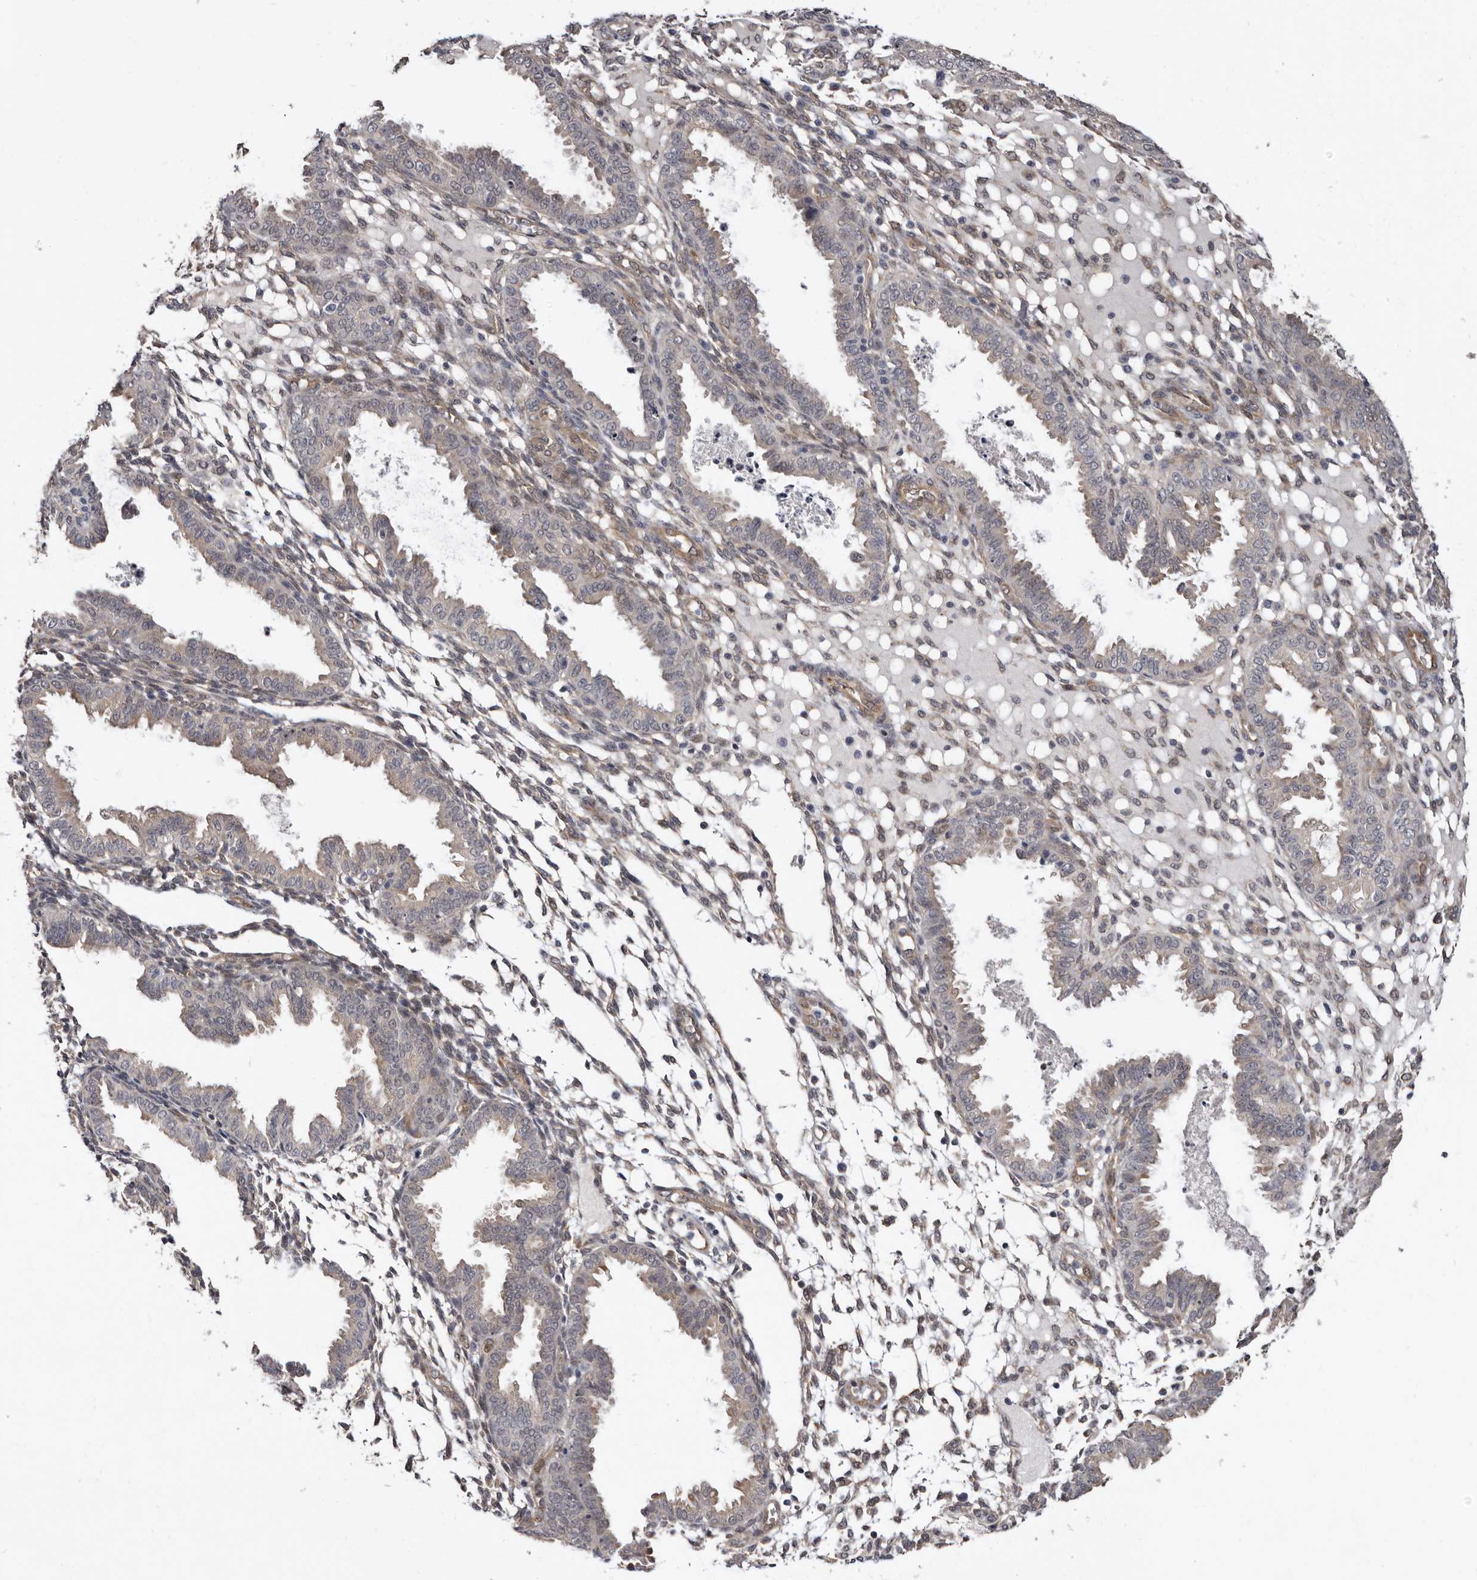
{"staining": {"intensity": "weak", "quantity": "25%-75%", "location": "cytoplasmic/membranous"}, "tissue": "endometrium", "cell_type": "Cells in endometrial stroma", "image_type": "normal", "snomed": [{"axis": "morphology", "description": "Normal tissue, NOS"}, {"axis": "topography", "description": "Endometrium"}], "caption": "Human endometrium stained with a brown dye displays weak cytoplasmic/membranous positive positivity in approximately 25%-75% of cells in endometrial stroma.", "gene": "SBDS", "patient": {"sex": "female", "age": 33}}